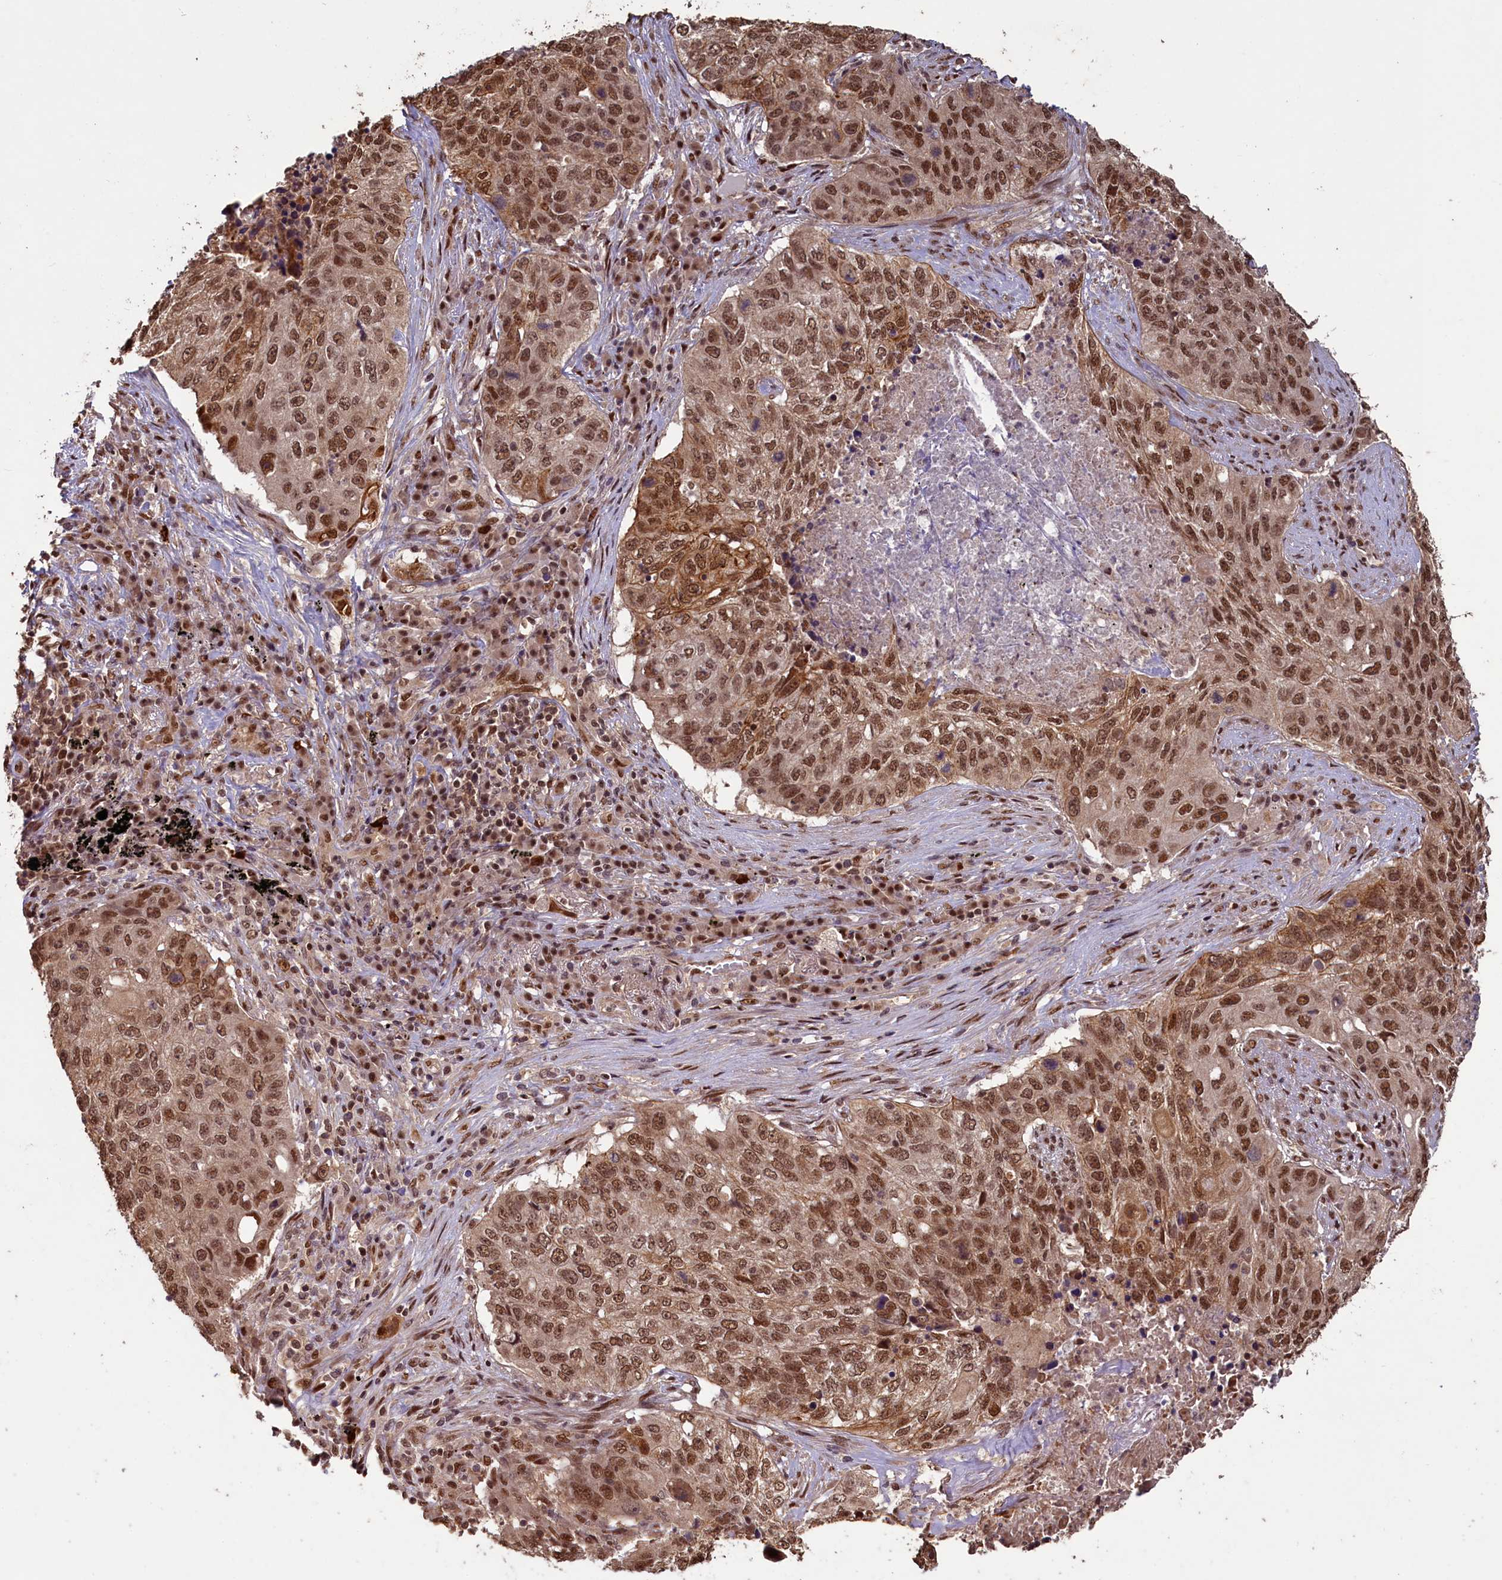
{"staining": {"intensity": "moderate", "quantity": ">75%", "location": "cytoplasmic/membranous,nuclear"}, "tissue": "lung cancer", "cell_type": "Tumor cells", "image_type": "cancer", "snomed": [{"axis": "morphology", "description": "Squamous cell carcinoma, NOS"}, {"axis": "topography", "description": "Lung"}], "caption": "Lung cancer tissue demonstrates moderate cytoplasmic/membranous and nuclear staining in about >75% of tumor cells, visualized by immunohistochemistry. The staining is performed using DAB brown chromogen to label protein expression. The nuclei are counter-stained blue using hematoxylin.", "gene": "NAE1", "patient": {"sex": "female", "age": 63}}